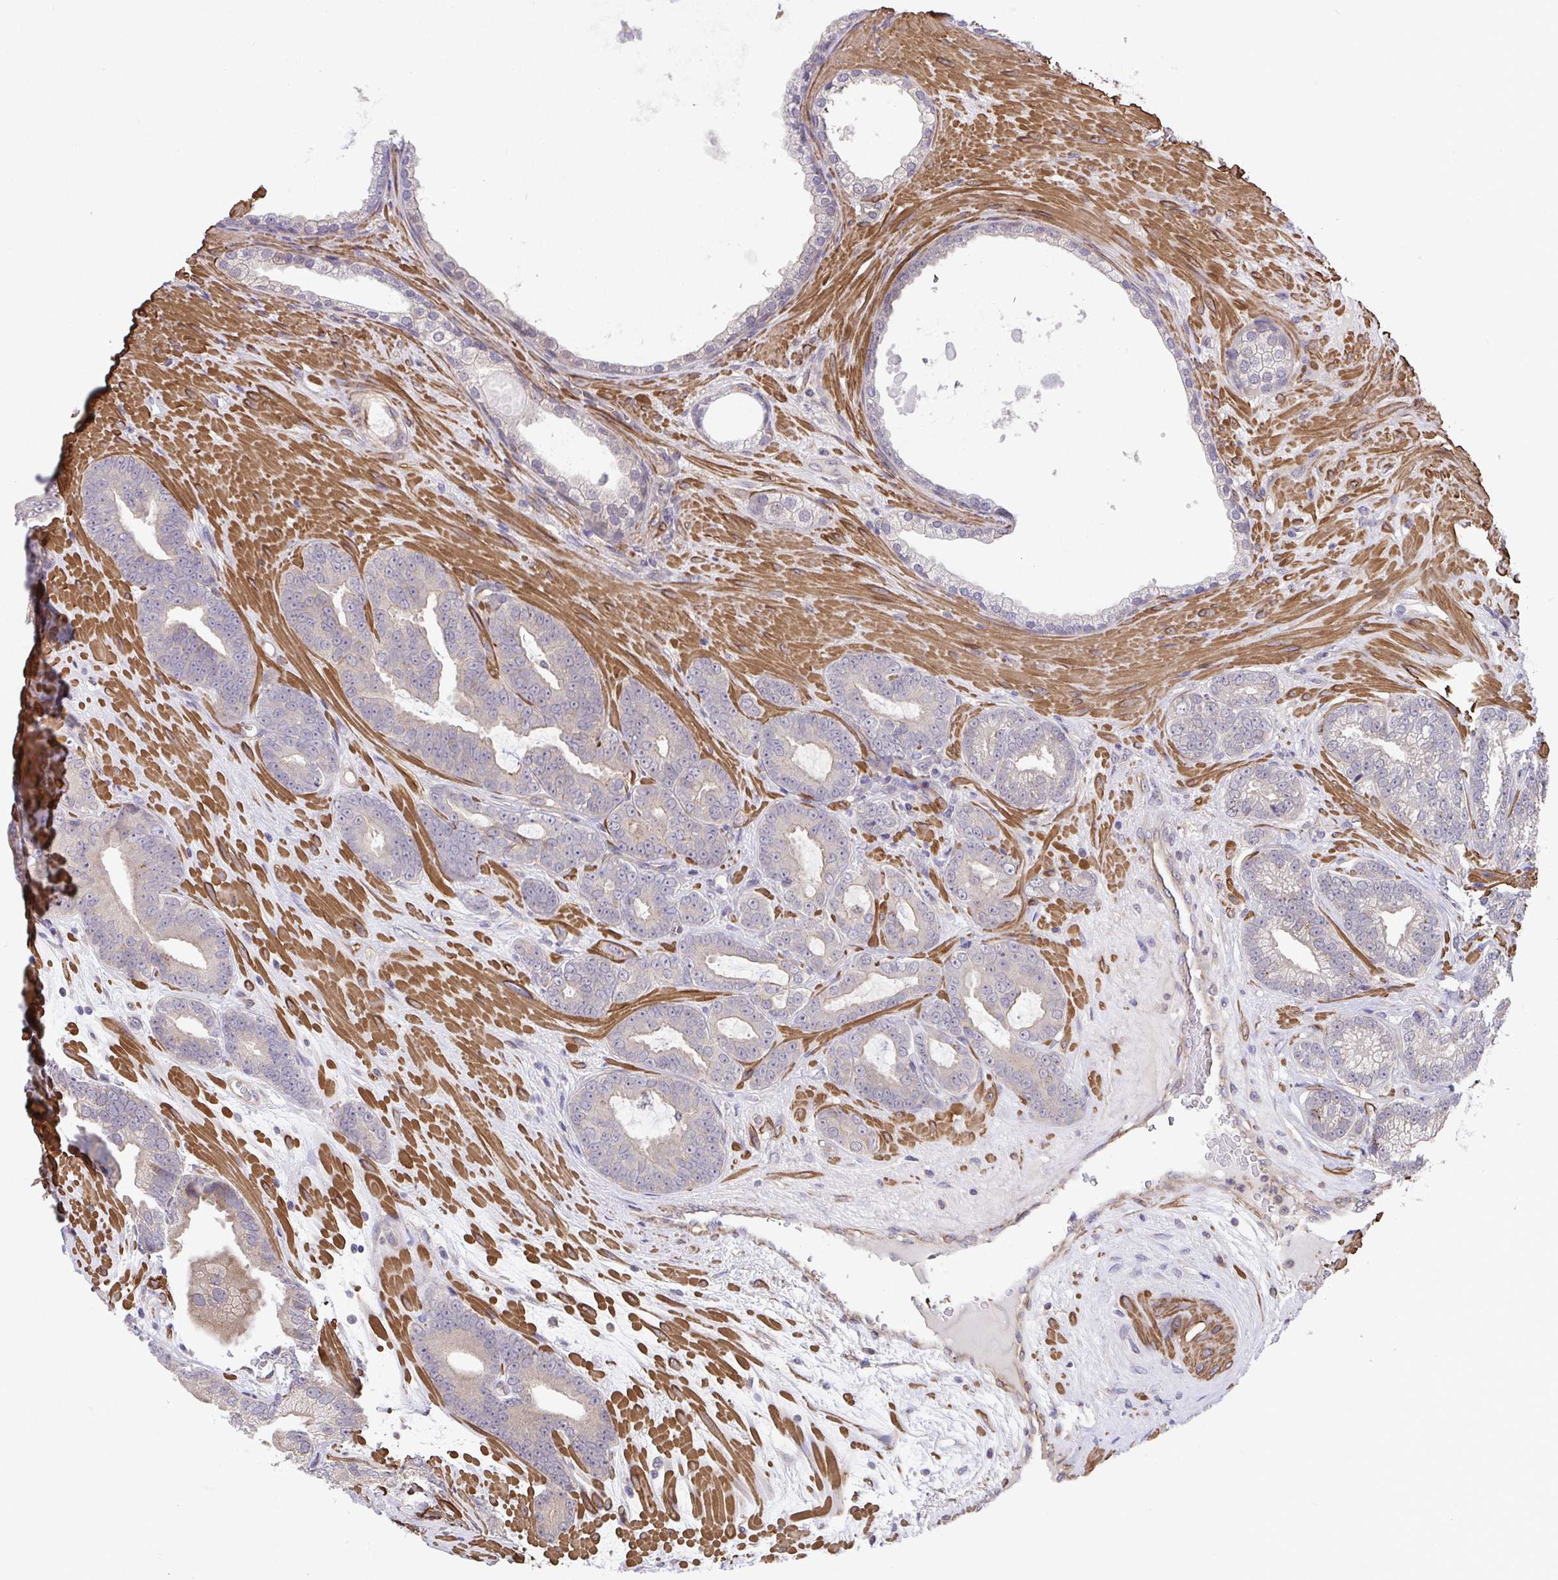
{"staining": {"intensity": "negative", "quantity": "none", "location": "none"}, "tissue": "prostate cancer", "cell_type": "Tumor cells", "image_type": "cancer", "snomed": [{"axis": "morphology", "description": "Adenocarcinoma, Low grade"}, {"axis": "topography", "description": "Prostate"}], "caption": "An image of low-grade adenocarcinoma (prostate) stained for a protein reveals no brown staining in tumor cells.", "gene": "ZNF696", "patient": {"sex": "male", "age": 61}}